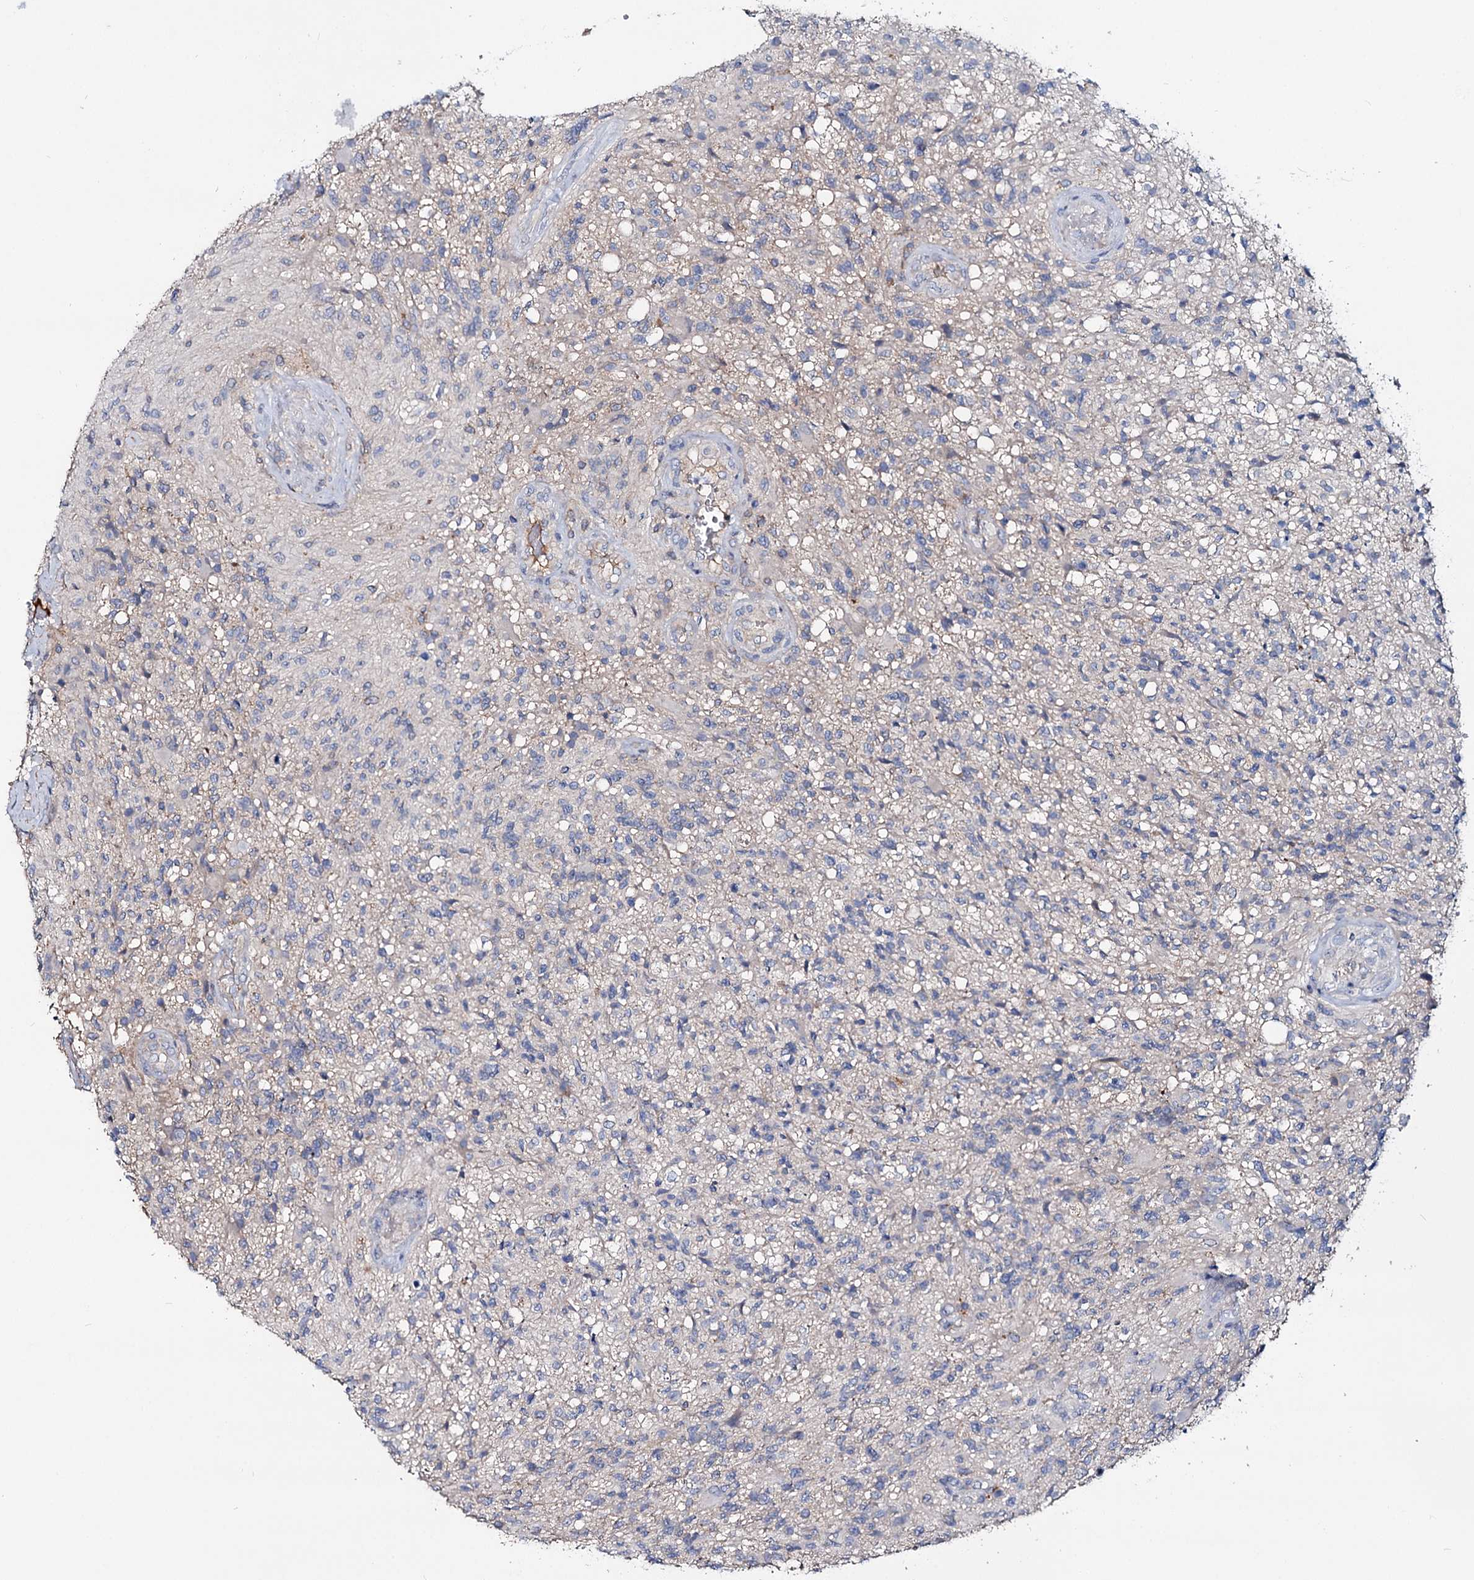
{"staining": {"intensity": "negative", "quantity": "none", "location": "none"}, "tissue": "glioma", "cell_type": "Tumor cells", "image_type": "cancer", "snomed": [{"axis": "morphology", "description": "Glioma, malignant, High grade"}, {"axis": "topography", "description": "Brain"}], "caption": "A micrograph of human glioma is negative for staining in tumor cells. (Stains: DAB IHC with hematoxylin counter stain, Microscopy: brightfield microscopy at high magnification).", "gene": "ACY3", "patient": {"sex": "male", "age": 56}}